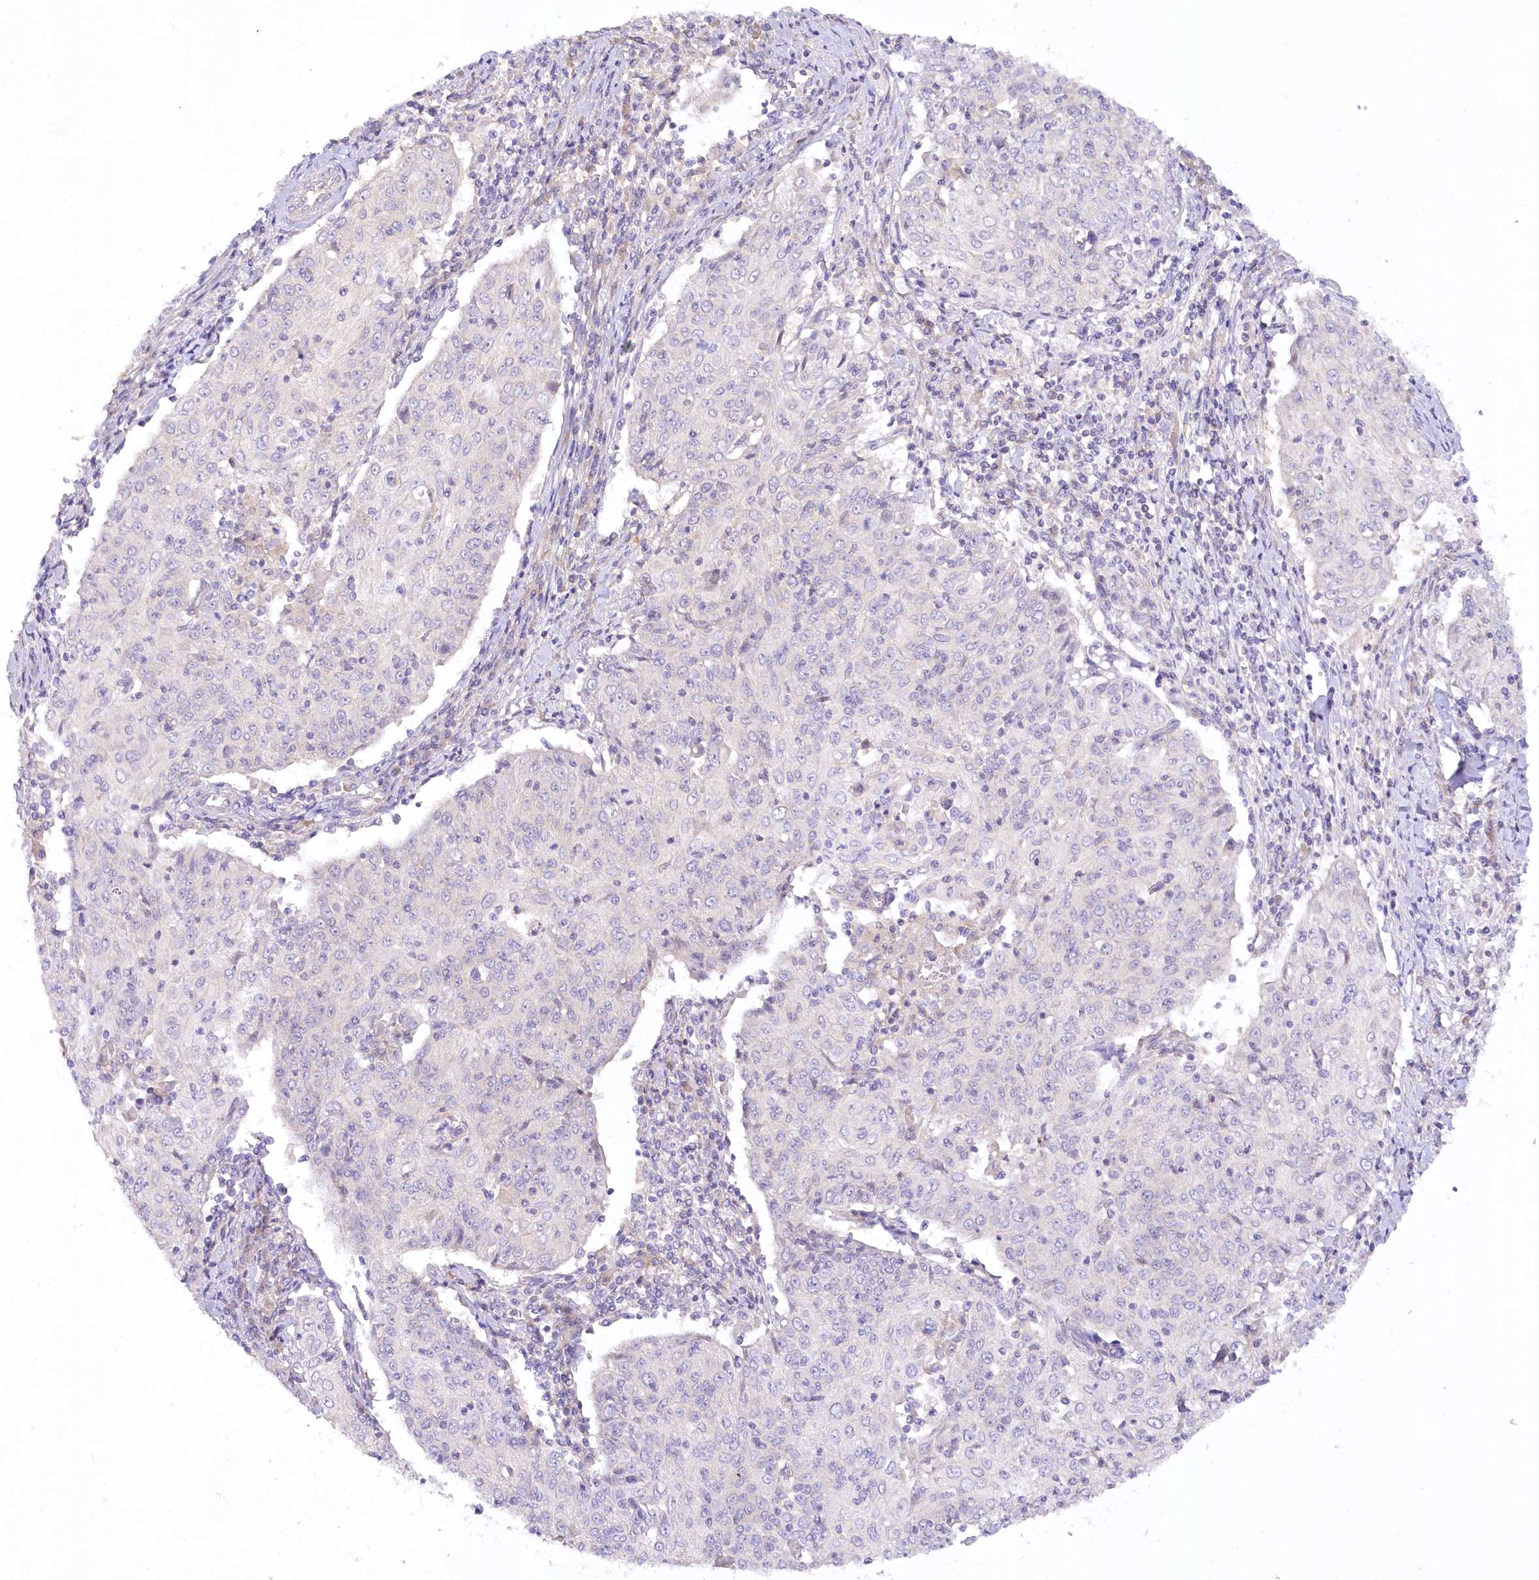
{"staining": {"intensity": "negative", "quantity": "none", "location": "none"}, "tissue": "cervical cancer", "cell_type": "Tumor cells", "image_type": "cancer", "snomed": [{"axis": "morphology", "description": "Squamous cell carcinoma, NOS"}, {"axis": "topography", "description": "Cervix"}], "caption": "This is an immunohistochemistry (IHC) photomicrograph of human cervical cancer. There is no staining in tumor cells.", "gene": "EFHC2", "patient": {"sex": "female", "age": 48}}